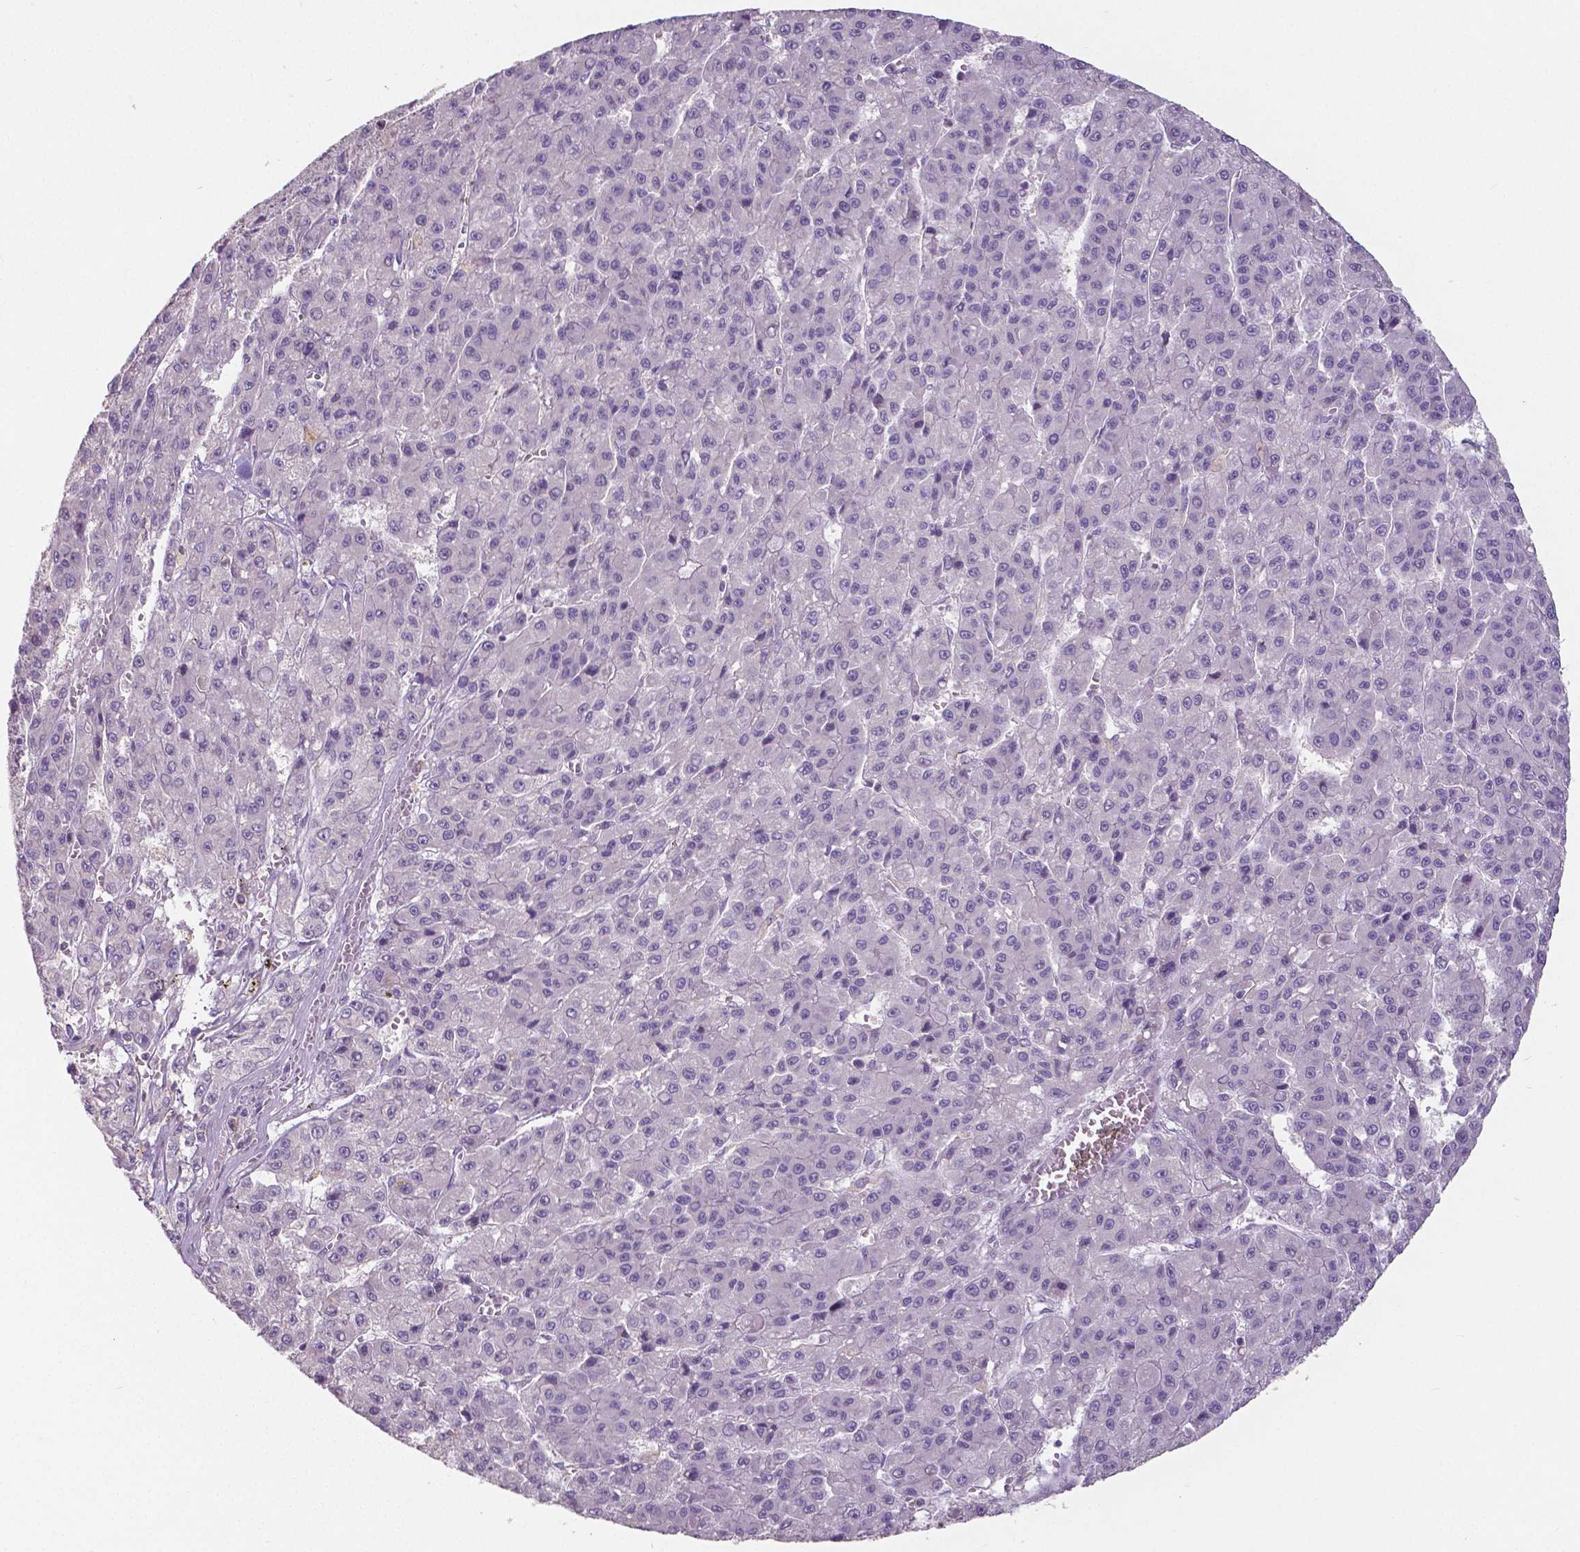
{"staining": {"intensity": "negative", "quantity": "none", "location": "none"}, "tissue": "liver cancer", "cell_type": "Tumor cells", "image_type": "cancer", "snomed": [{"axis": "morphology", "description": "Carcinoma, Hepatocellular, NOS"}, {"axis": "topography", "description": "Liver"}], "caption": "Liver hepatocellular carcinoma was stained to show a protein in brown. There is no significant positivity in tumor cells.", "gene": "CRMP1", "patient": {"sex": "male", "age": 70}}